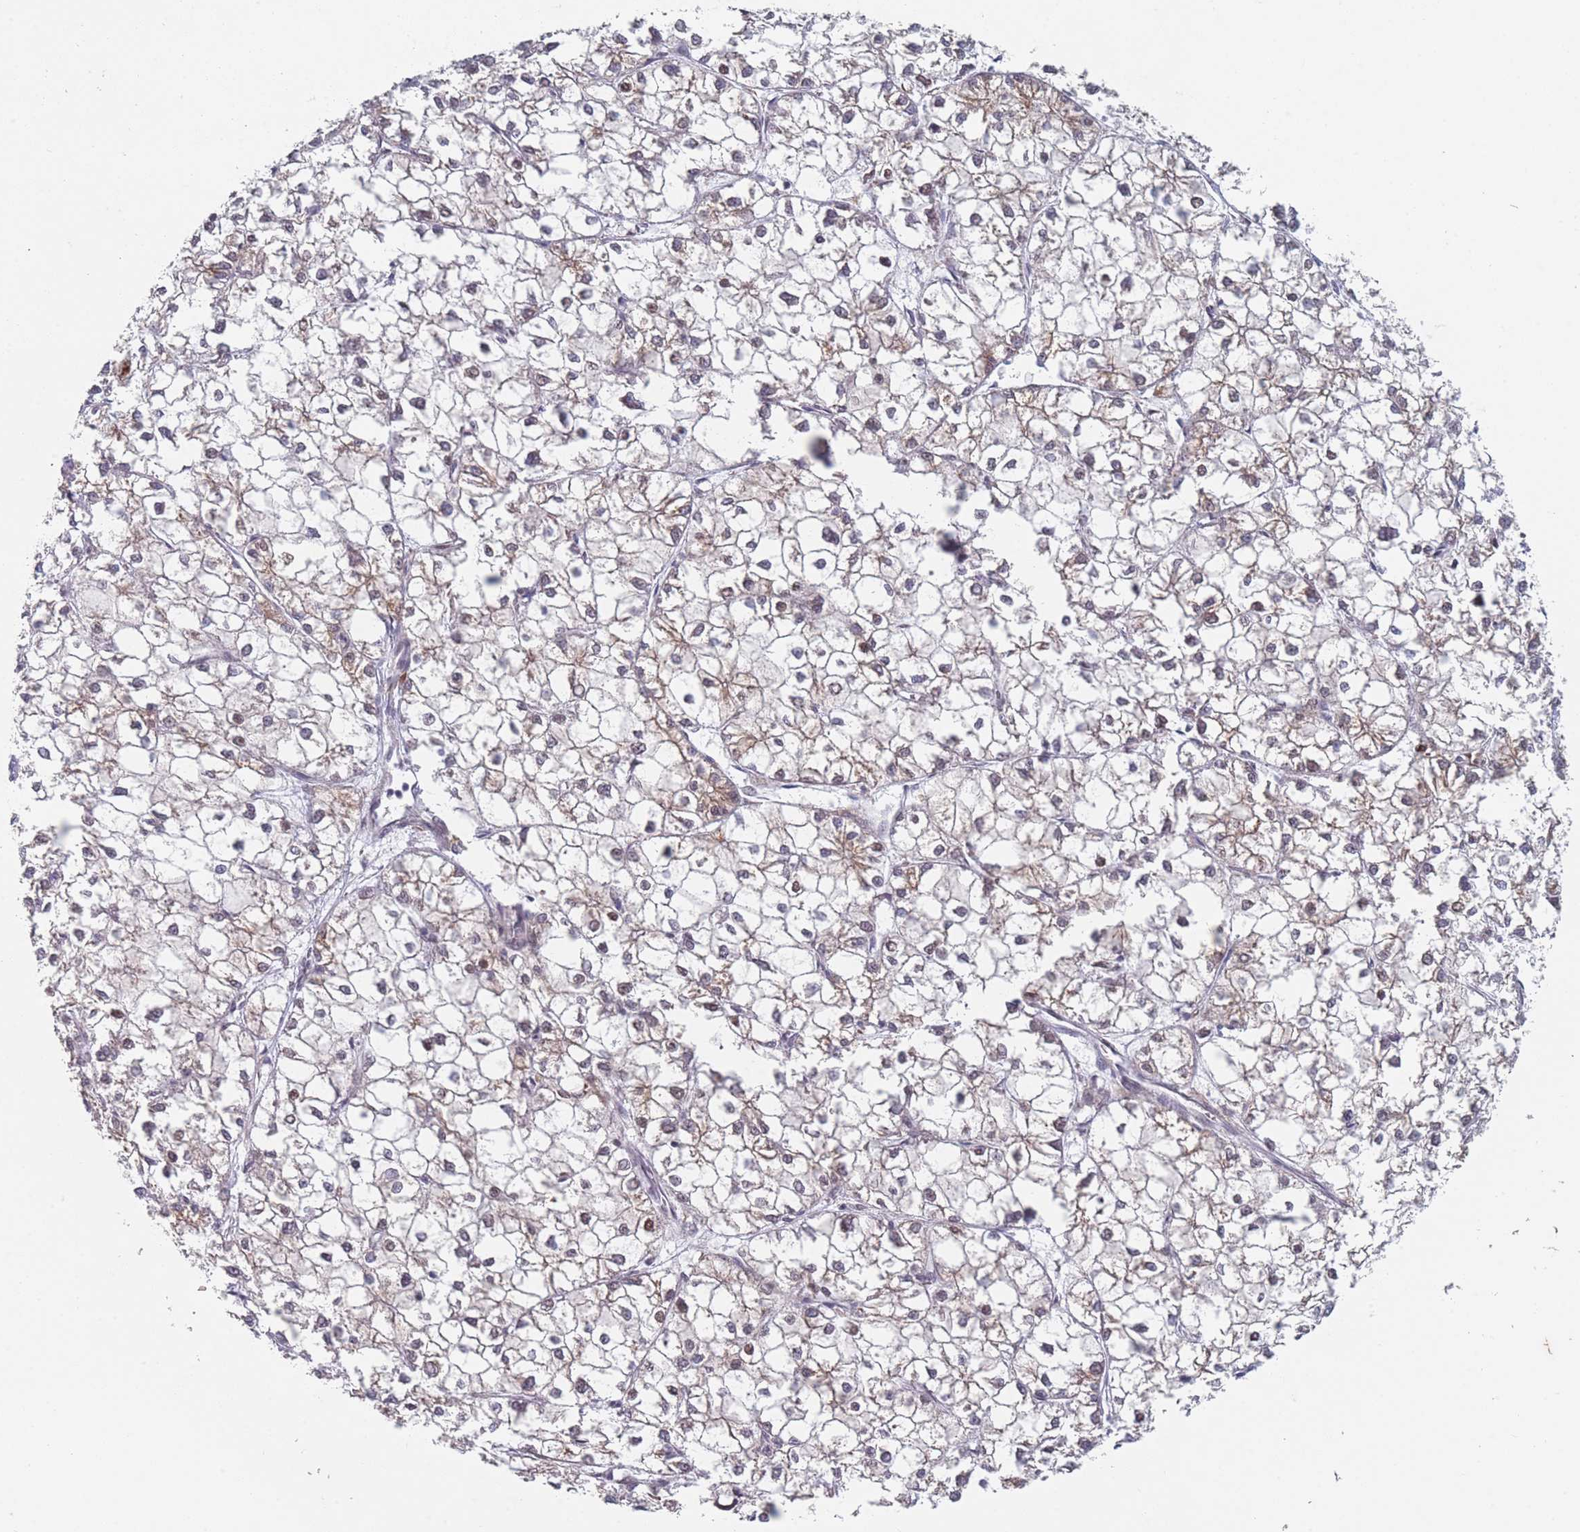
{"staining": {"intensity": "weak", "quantity": "25%-75%", "location": "cytoplasmic/membranous"}, "tissue": "liver cancer", "cell_type": "Tumor cells", "image_type": "cancer", "snomed": [{"axis": "morphology", "description": "Carcinoma, Hepatocellular, NOS"}, {"axis": "topography", "description": "Liver"}], "caption": "Immunohistochemical staining of liver hepatocellular carcinoma demonstrates low levels of weak cytoplasmic/membranous positivity in approximately 25%-75% of tumor cells.", "gene": "TMED10", "patient": {"sex": "female", "age": 43}}